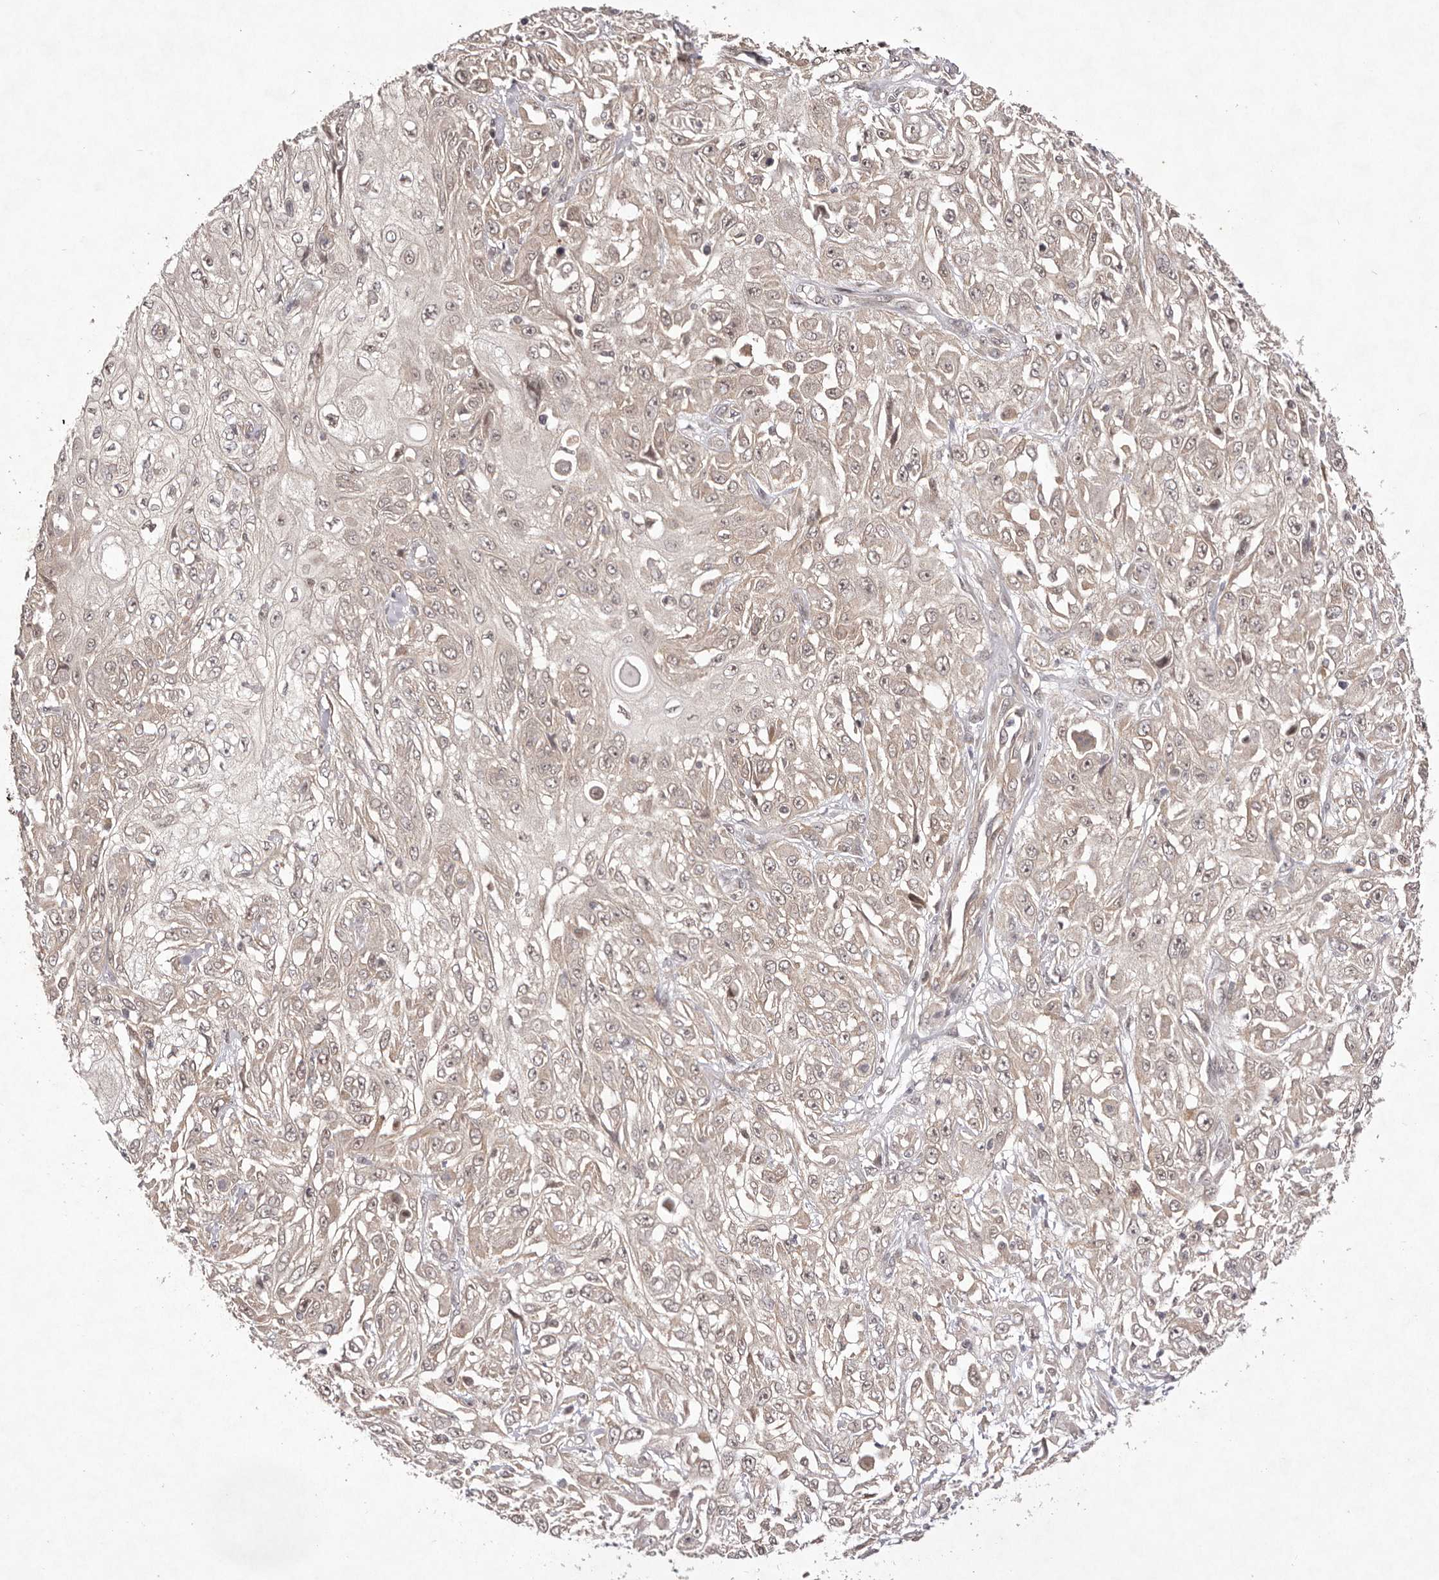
{"staining": {"intensity": "weak", "quantity": "<25%", "location": "cytoplasmic/membranous"}, "tissue": "skin cancer", "cell_type": "Tumor cells", "image_type": "cancer", "snomed": [{"axis": "morphology", "description": "Squamous cell carcinoma, NOS"}, {"axis": "morphology", "description": "Squamous cell carcinoma, metastatic, NOS"}, {"axis": "topography", "description": "Skin"}, {"axis": "topography", "description": "Lymph node"}], "caption": "The histopathology image demonstrates no staining of tumor cells in skin cancer.", "gene": "BUD31", "patient": {"sex": "male", "age": 75}}